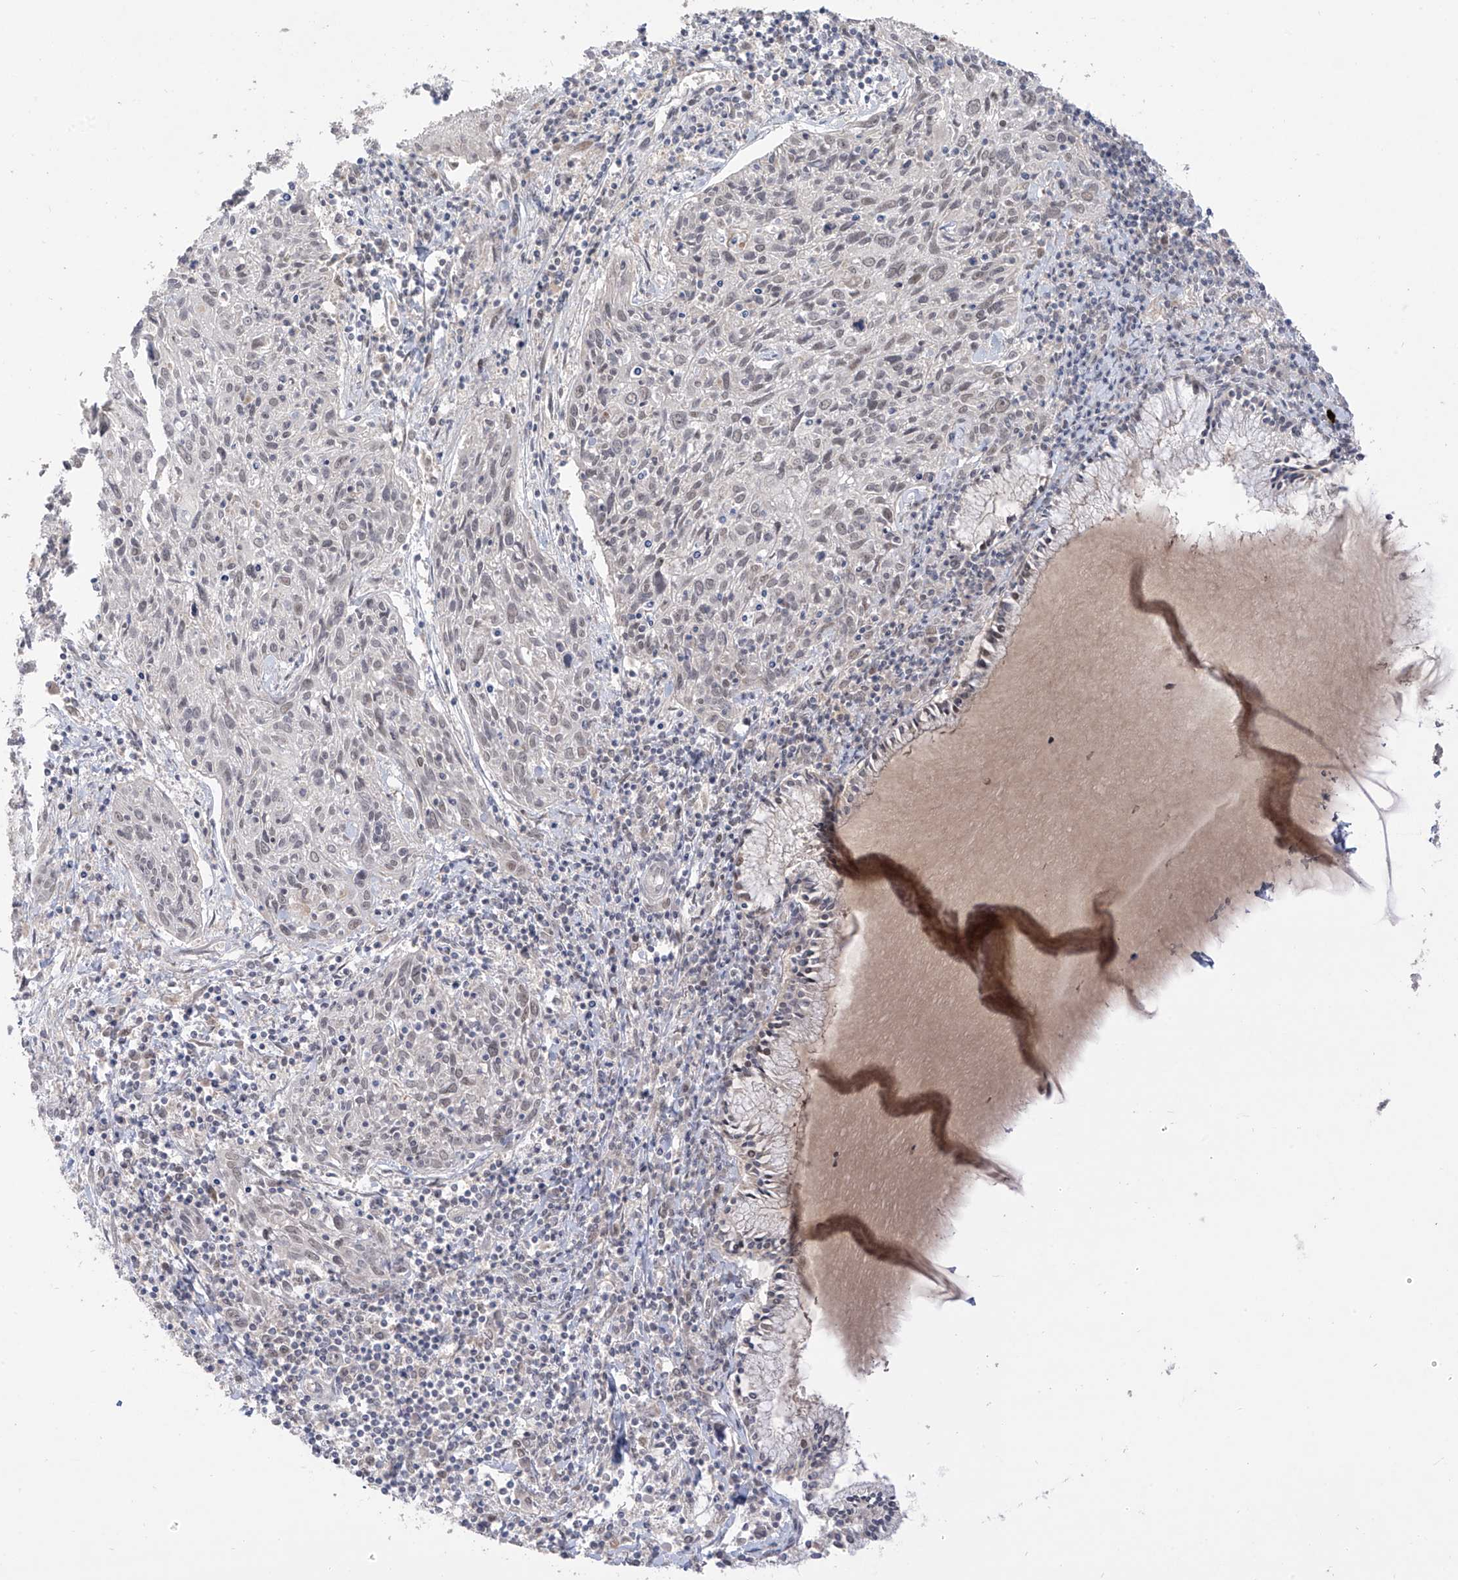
{"staining": {"intensity": "weak", "quantity": ">75%", "location": "nuclear"}, "tissue": "cervical cancer", "cell_type": "Tumor cells", "image_type": "cancer", "snomed": [{"axis": "morphology", "description": "Squamous cell carcinoma, NOS"}, {"axis": "topography", "description": "Cervix"}], "caption": "High-power microscopy captured an immunohistochemistry image of cervical cancer, revealing weak nuclear expression in approximately >75% of tumor cells. (DAB (3,3'-diaminobenzidine) IHC, brown staining for protein, blue staining for nuclei).", "gene": "OGT", "patient": {"sex": "female", "age": 51}}